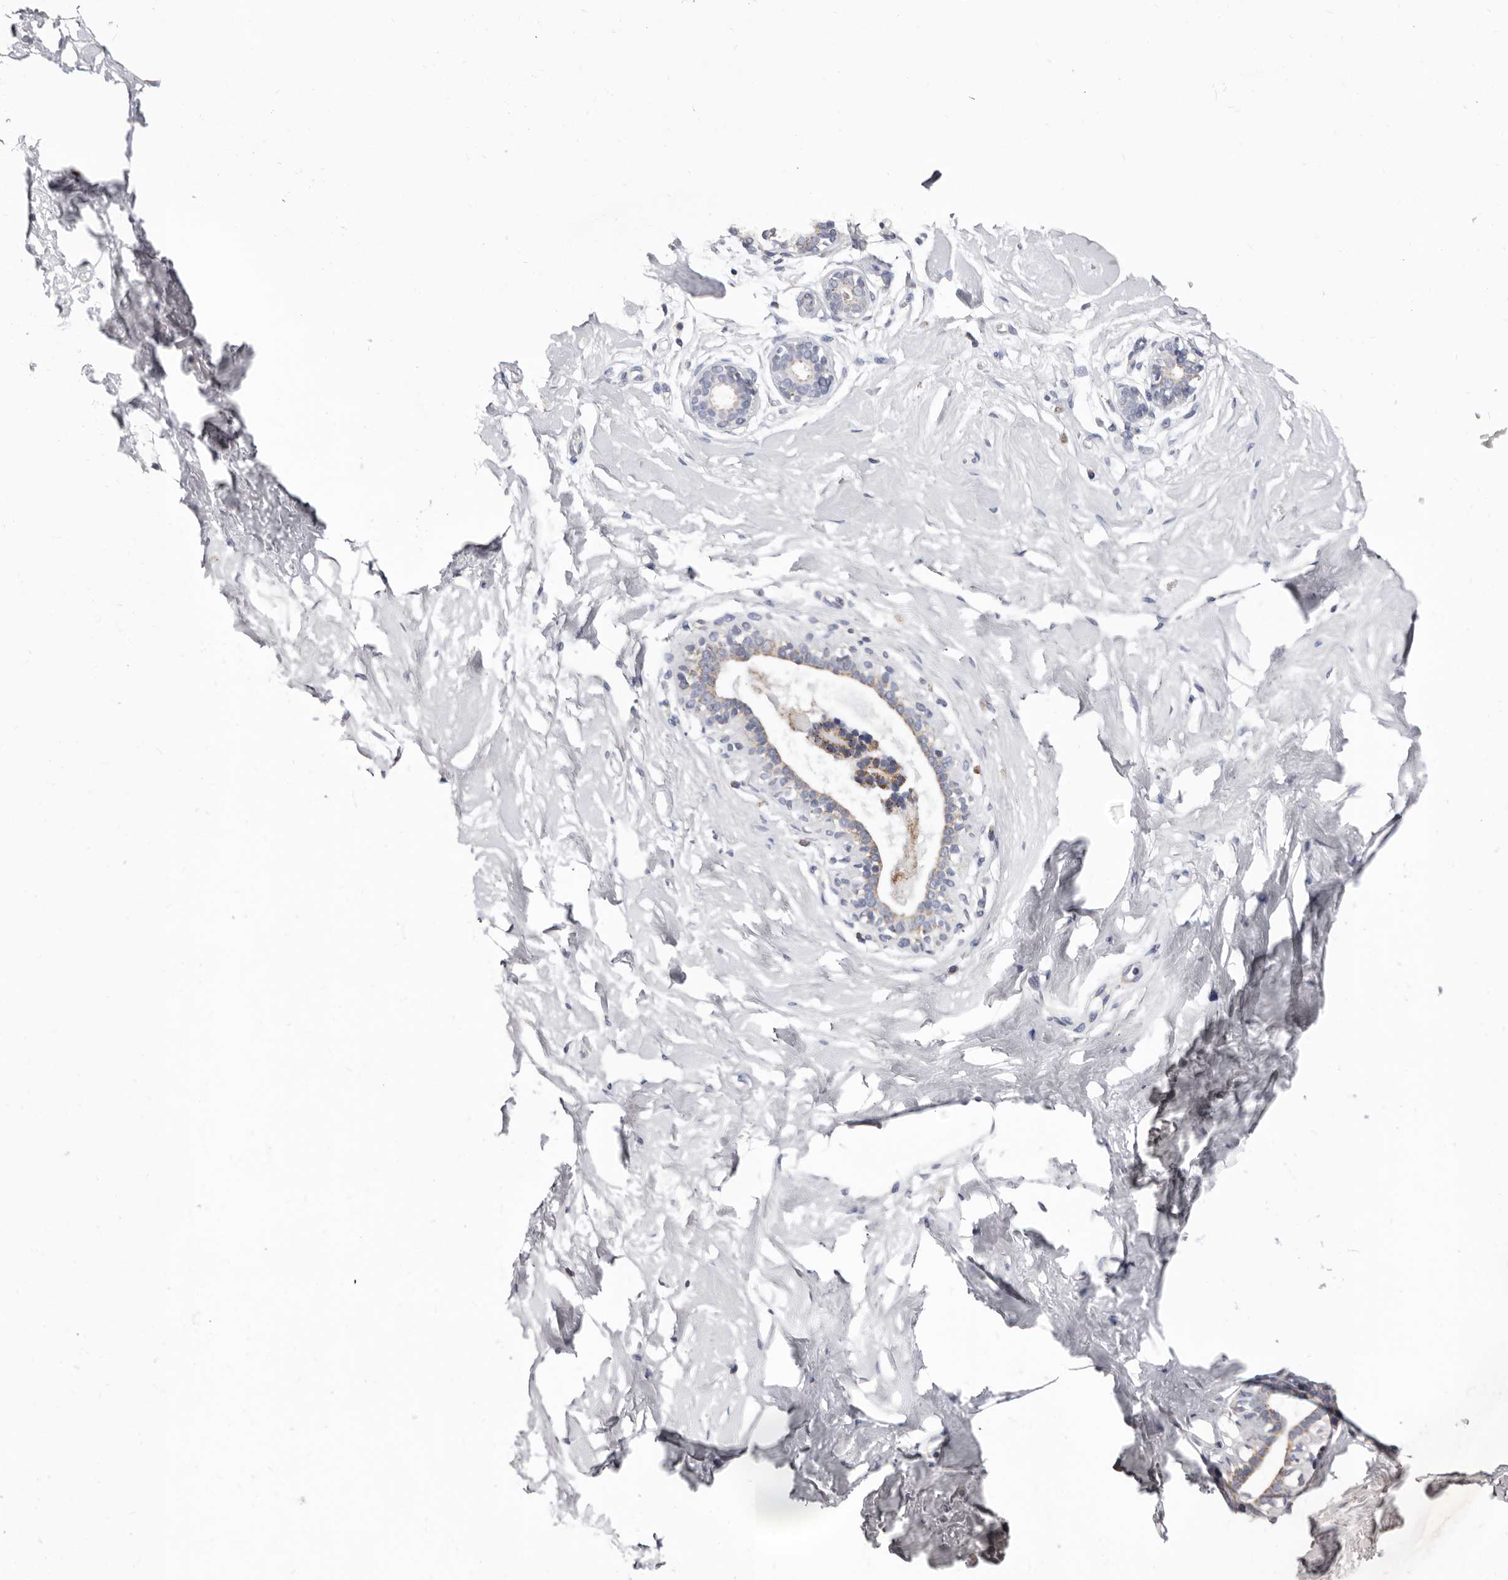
{"staining": {"intensity": "negative", "quantity": "none", "location": "none"}, "tissue": "breast", "cell_type": "Adipocytes", "image_type": "normal", "snomed": [{"axis": "morphology", "description": "Normal tissue, NOS"}, {"axis": "morphology", "description": "Adenoma, NOS"}, {"axis": "topography", "description": "Breast"}], "caption": "High magnification brightfield microscopy of benign breast stained with DAB (3,3'-diaminobenzidine) (brown) and counterstained with hematoxylin (blue): adipocytes show no significant staining. (DAB IHC visualized using brightfield microscopy, high magnification).", "gene": "RSPO2", "patient": {"sex": "female", "age": 23}}